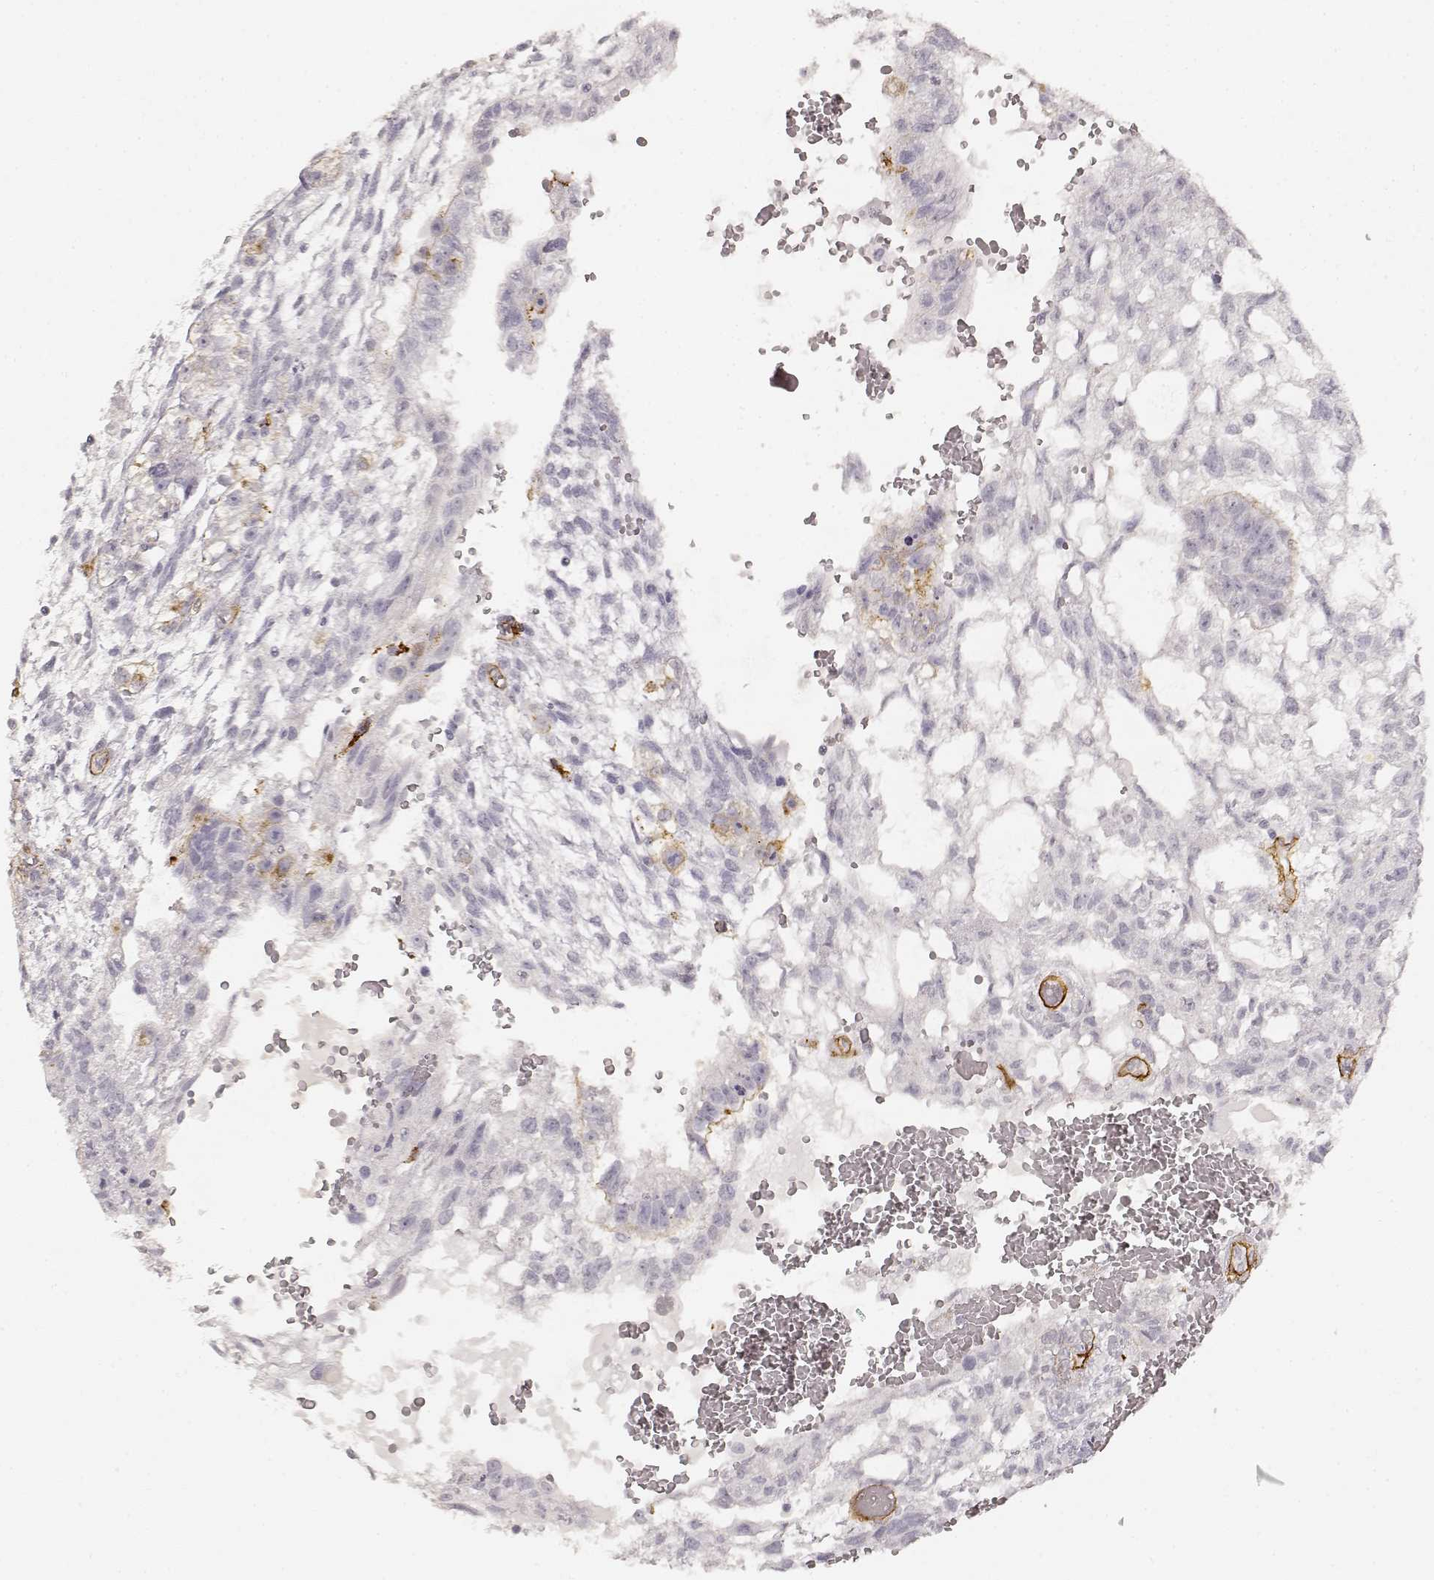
{"staining": {"intensity": "negative", "quantity": "none", "location": "none"}, "tissue": "testis cancer", "cell_type": "Tumor cells", "image_type": "cancer", "snomed": [{"axis": "morphology", "description": "Carcinoma, Embryonal, NOS"}, {"axis": "topography", "description": "Testis"}], "caption": "The immunohistochemistry image has no significant positivity in tumor cells of testis cancer (embryonal carcinoma) tissue.", "gene": "LAMA4", "patient": {"sex": "male", "age": 32}}